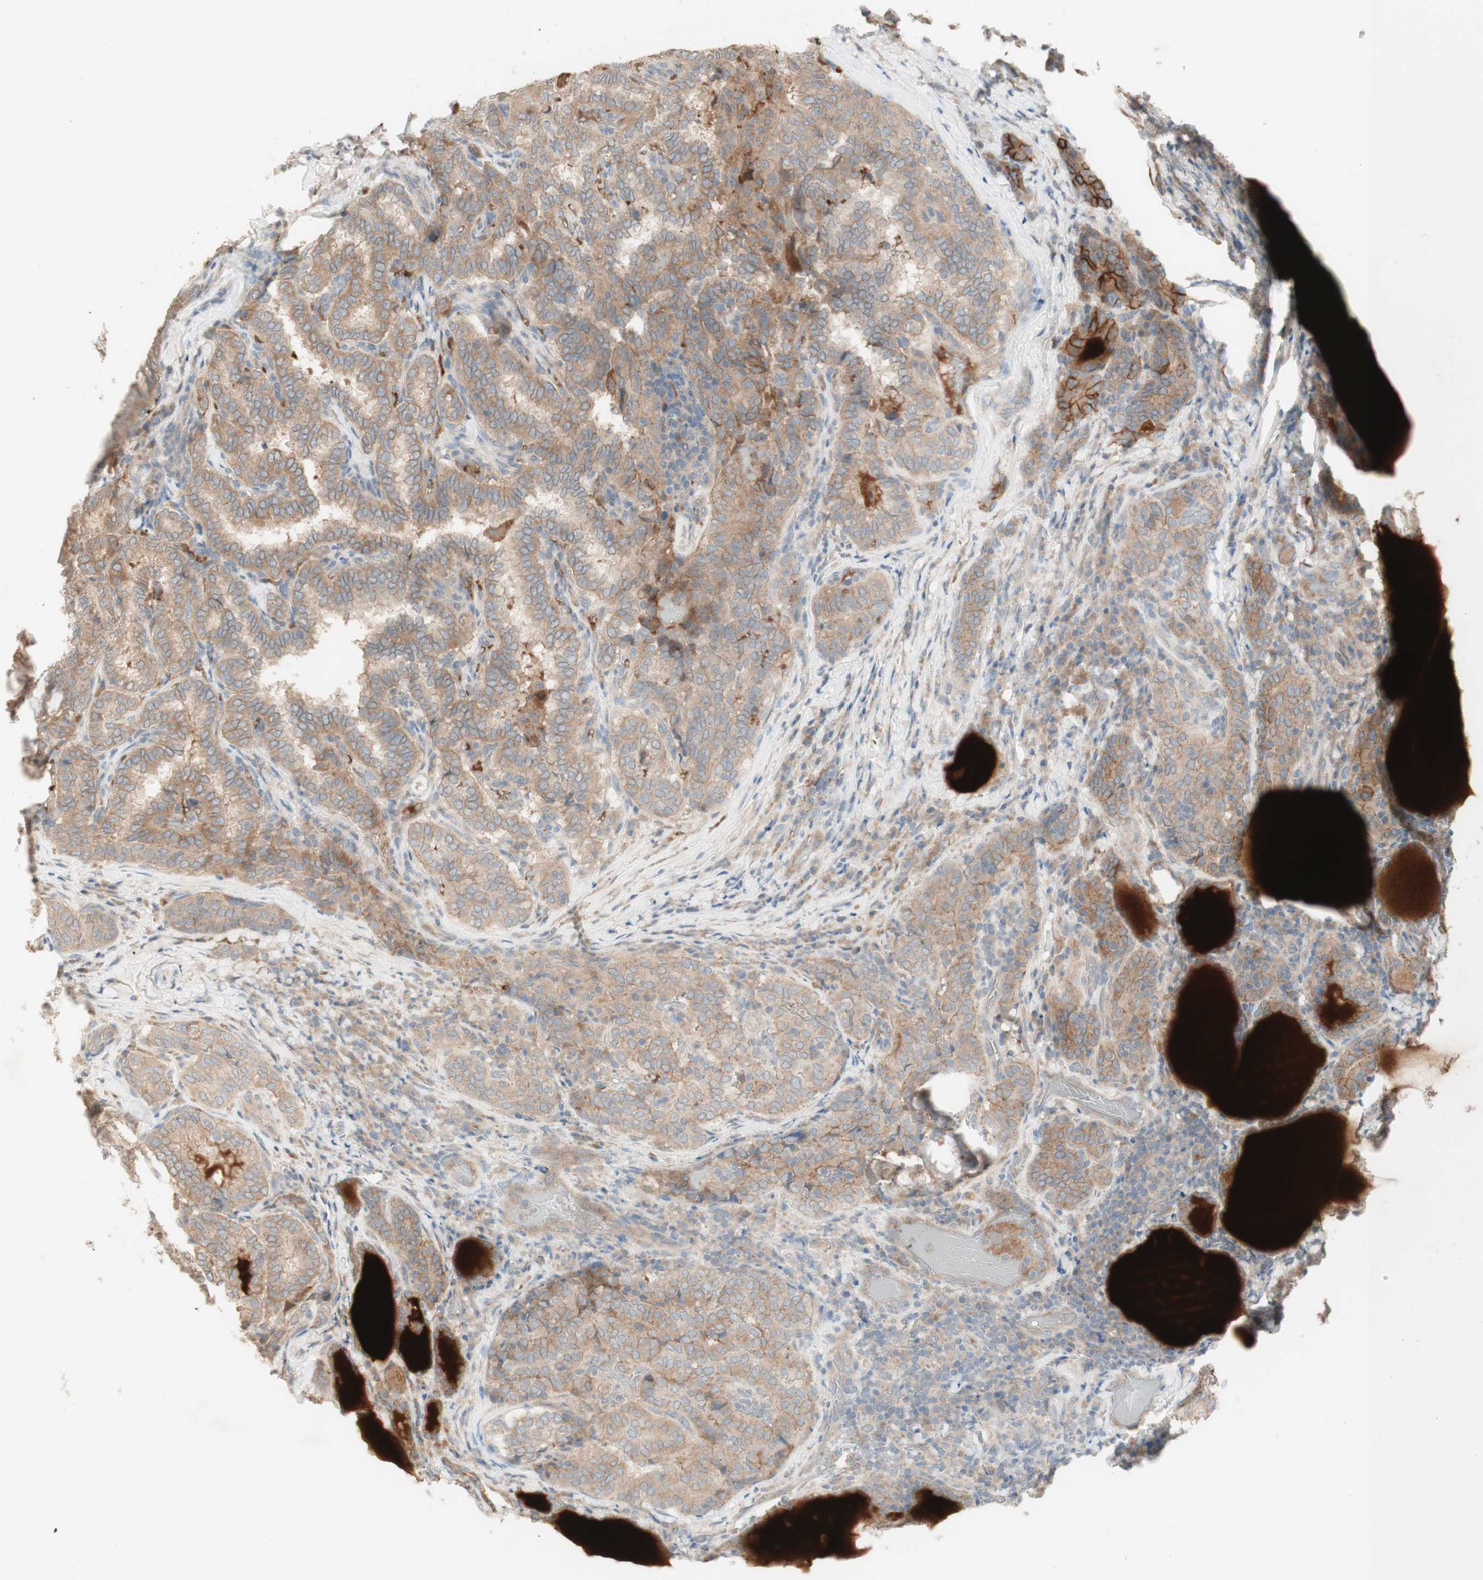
{"staining": {"intensity": "moderate", "quantity": ">75%", "location": "cytoplasmic/membranous"}, "tissue": "thyroid cancer", "cell_type": "Tumor cells", "image_type": "cancer", "snomed": [{"axis": "morphology", "description": "Normal tissue, NOS"}, {"axis": "morphology", "description": "Papillary adenocarcinoma, NOS"}, {"axis": "topography", "description": "Thyroid gland"}], "caption": "A micrograph showing moderate cytoplasmic/membranous staining in approximately >75% of tumor cells in thyroid cancer, as visualized by brown immunohistochemical staining.", "gene": "PTGER4", "patient": {"sex": "female", "age": 30}}